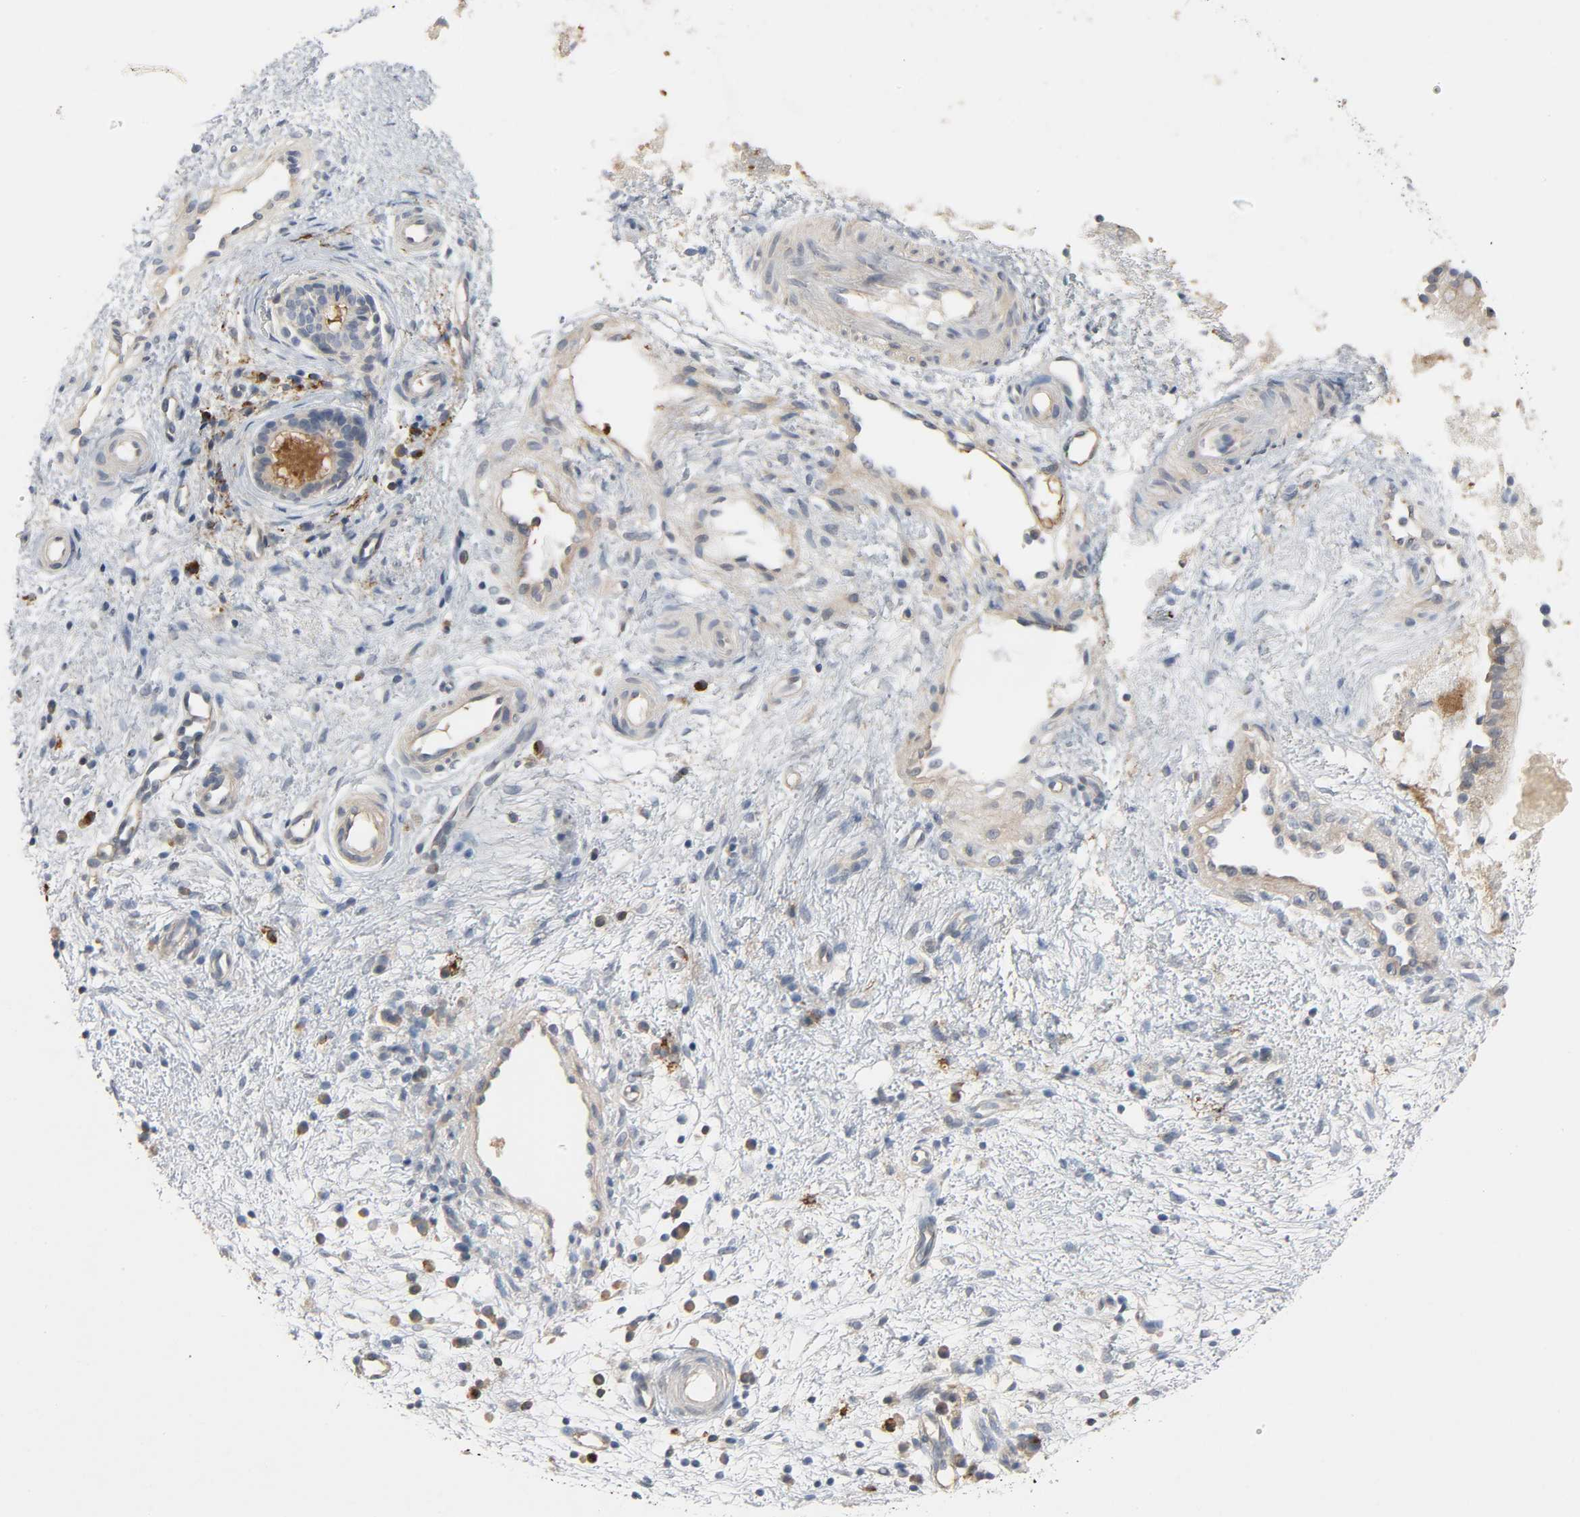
{"staining": {"intensity": "weak", "quantity": ">75%", "location": "cytoplasmic/membranous"}, "tissue": "nasopharynx", "cell_type": "Respiratory epithelial cells", "image_type": "normal", "snomed": [{"axis": "morphology", "description": "Normal tissue, NOS"}, {"axis": "topography", "description": "Nasopharynx"}], "caption": "About >75% of respiratory epithelial cells in normal human nasopharynx reveal weak cytoplasmic/membranous protein staining as visualized by brown immunohistochemical staining.", "gene": "CD4", "patient": {"sex": "male", "age": 21}}